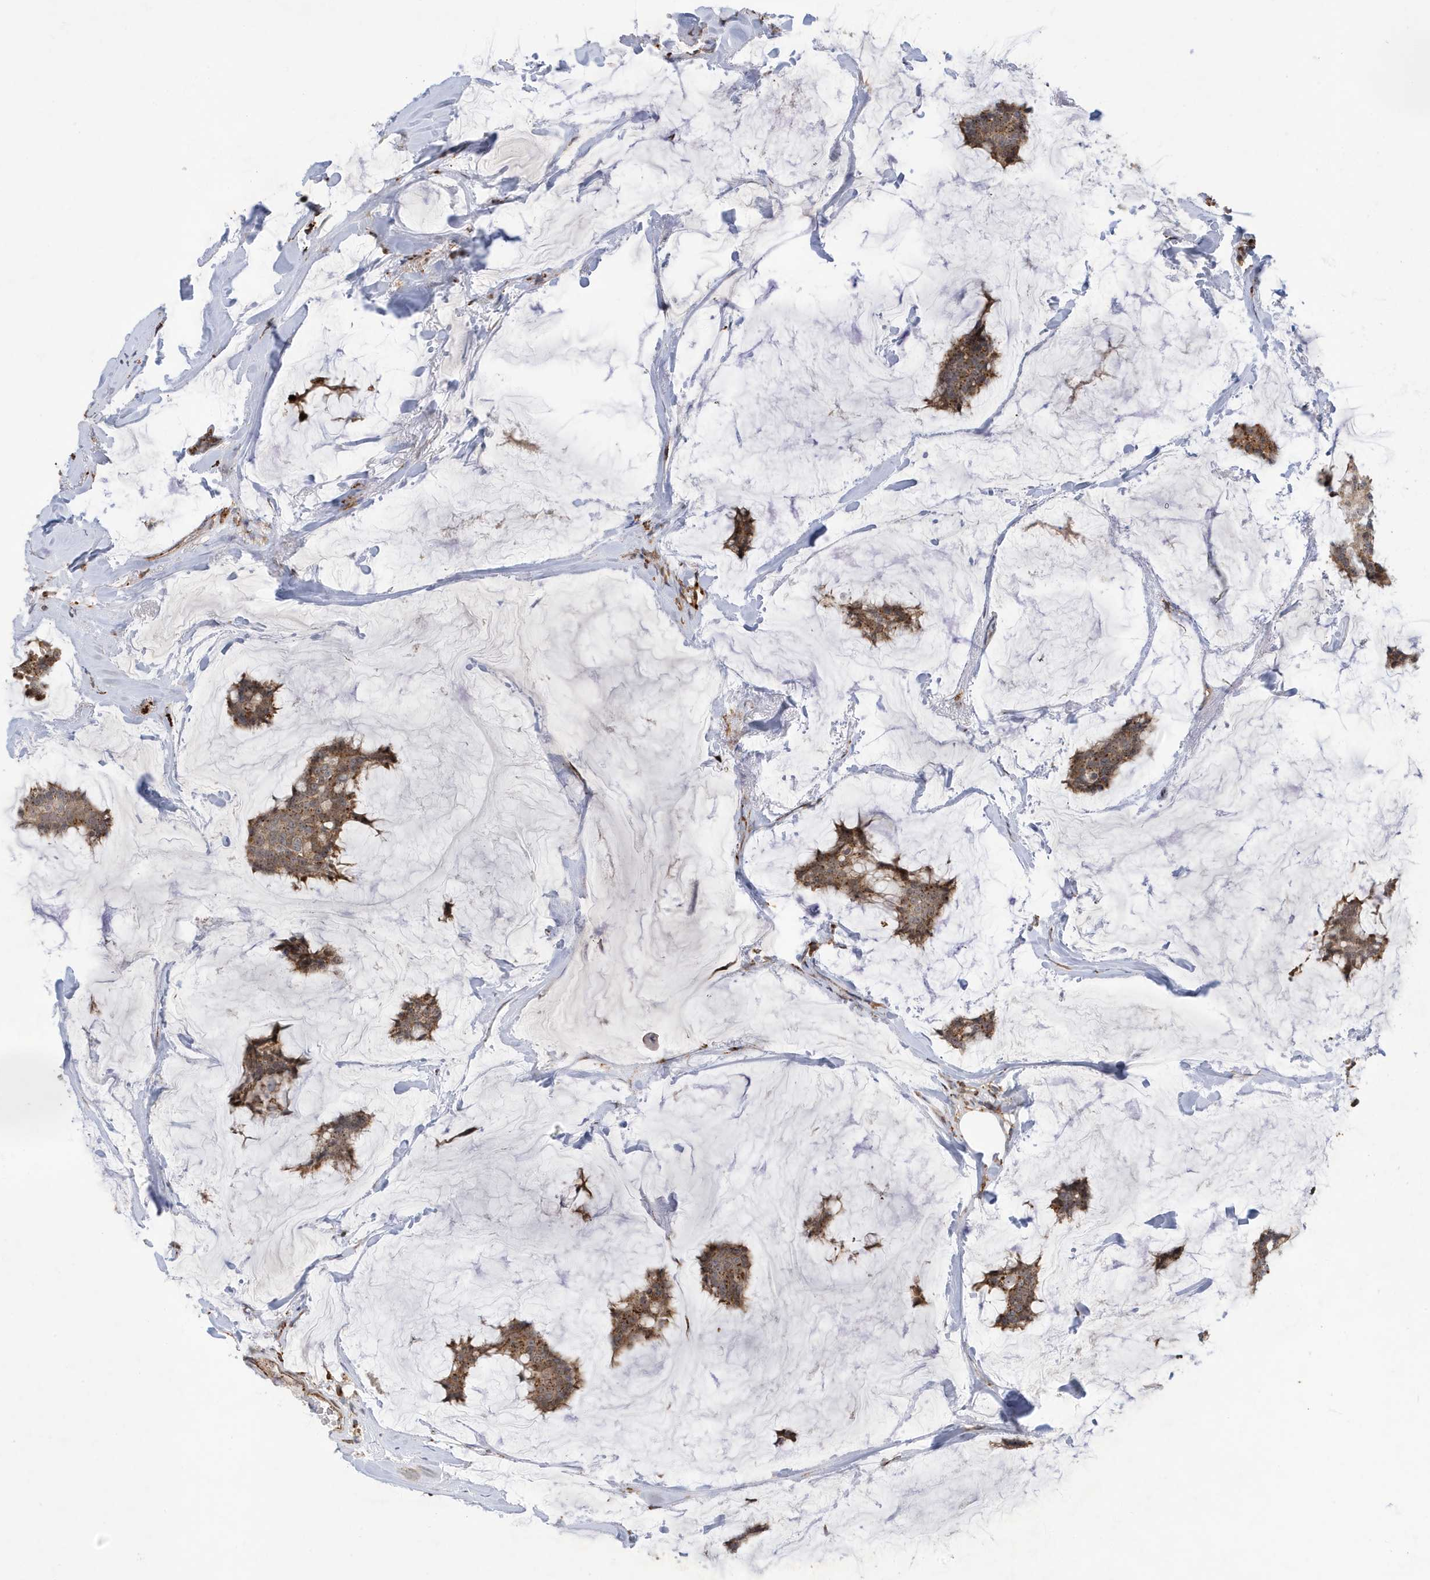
{"staining": {"intensity": "moderate", "quantity": ">75%", "location": "cytoplasmic/membranous"}, "tissue": "breast cancer", "cell_type": "Tumor cells", "image_type": "cancer", "snomed": [{"axis": "morphology", "description": "Duct carcinoma"}, {"axis": "topography", "description": "Breast"}], "caption": "Invasive ductal carcinoma (breast) was stained to show a protein in brown. There is medium levels of moderate cytoplasmic/membranous positivity in approximately >75% of tumor cells. Immunohistochemistry stains the protein of interest in brown and the nuclei are stained blue.", "gene": "ZNF507", "patient": {"sex": "female", "age": 93}}